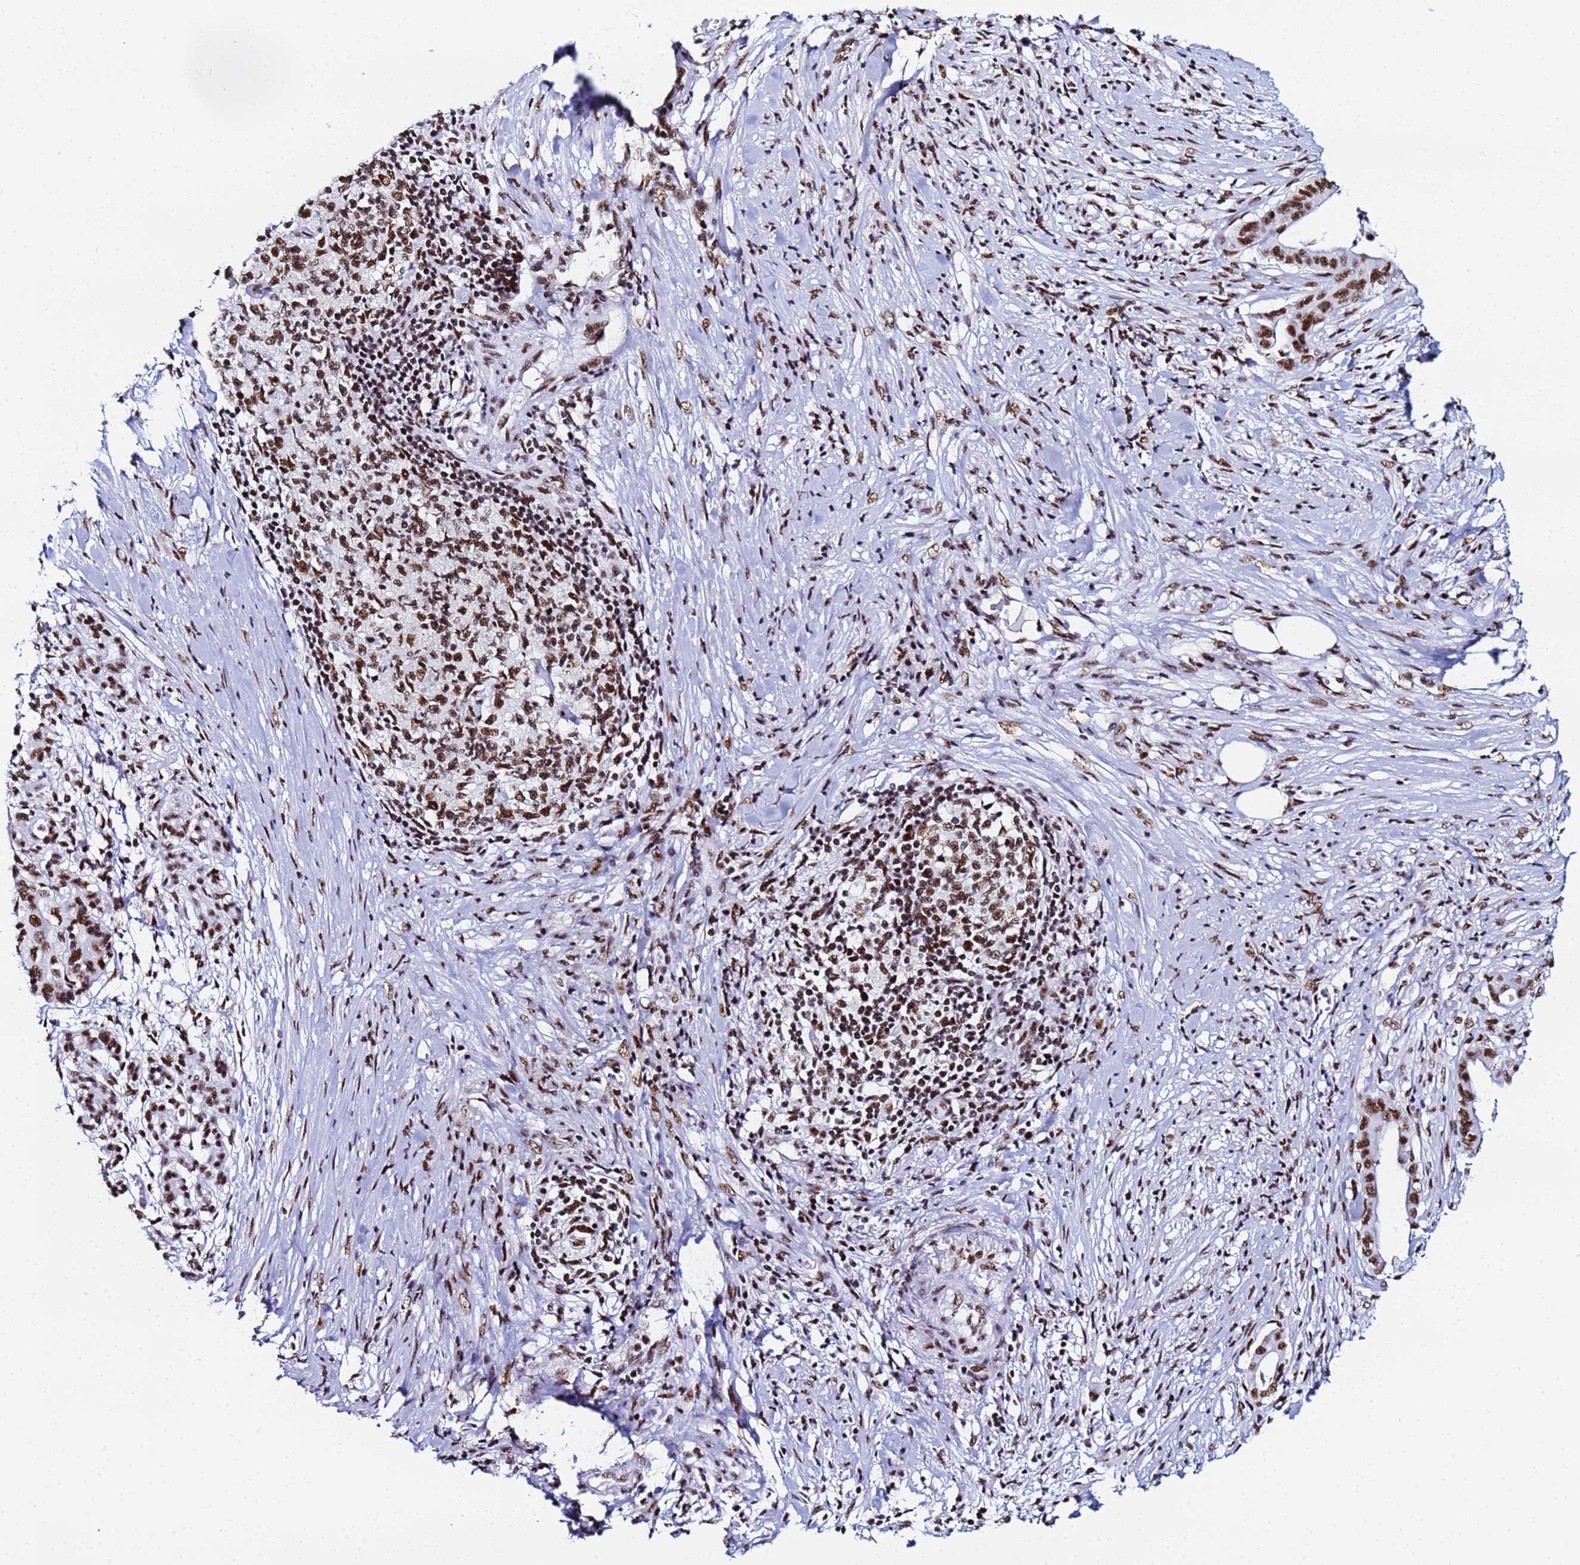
{"staining": {"intensity": "strong", "quantity": ">75%", "location": "nuclear"}, "tissue": "pancreatic cancer", "cell_type": "Tumor cells", "image_type": "cancer", "snomed": [{"axis": "morphology", "description": "Adenocarcinoma, NOS"}, {"axis": "topography", "description": "Pancreas"}], "caption": "There is high levels of strong nuclear expression in tumor cells of pancreatic cancer, as demonstrated by immunohistochemical staining (brown color).", "gene": "SNRPA1", "patient": {"sex": "male", "age": 58}}